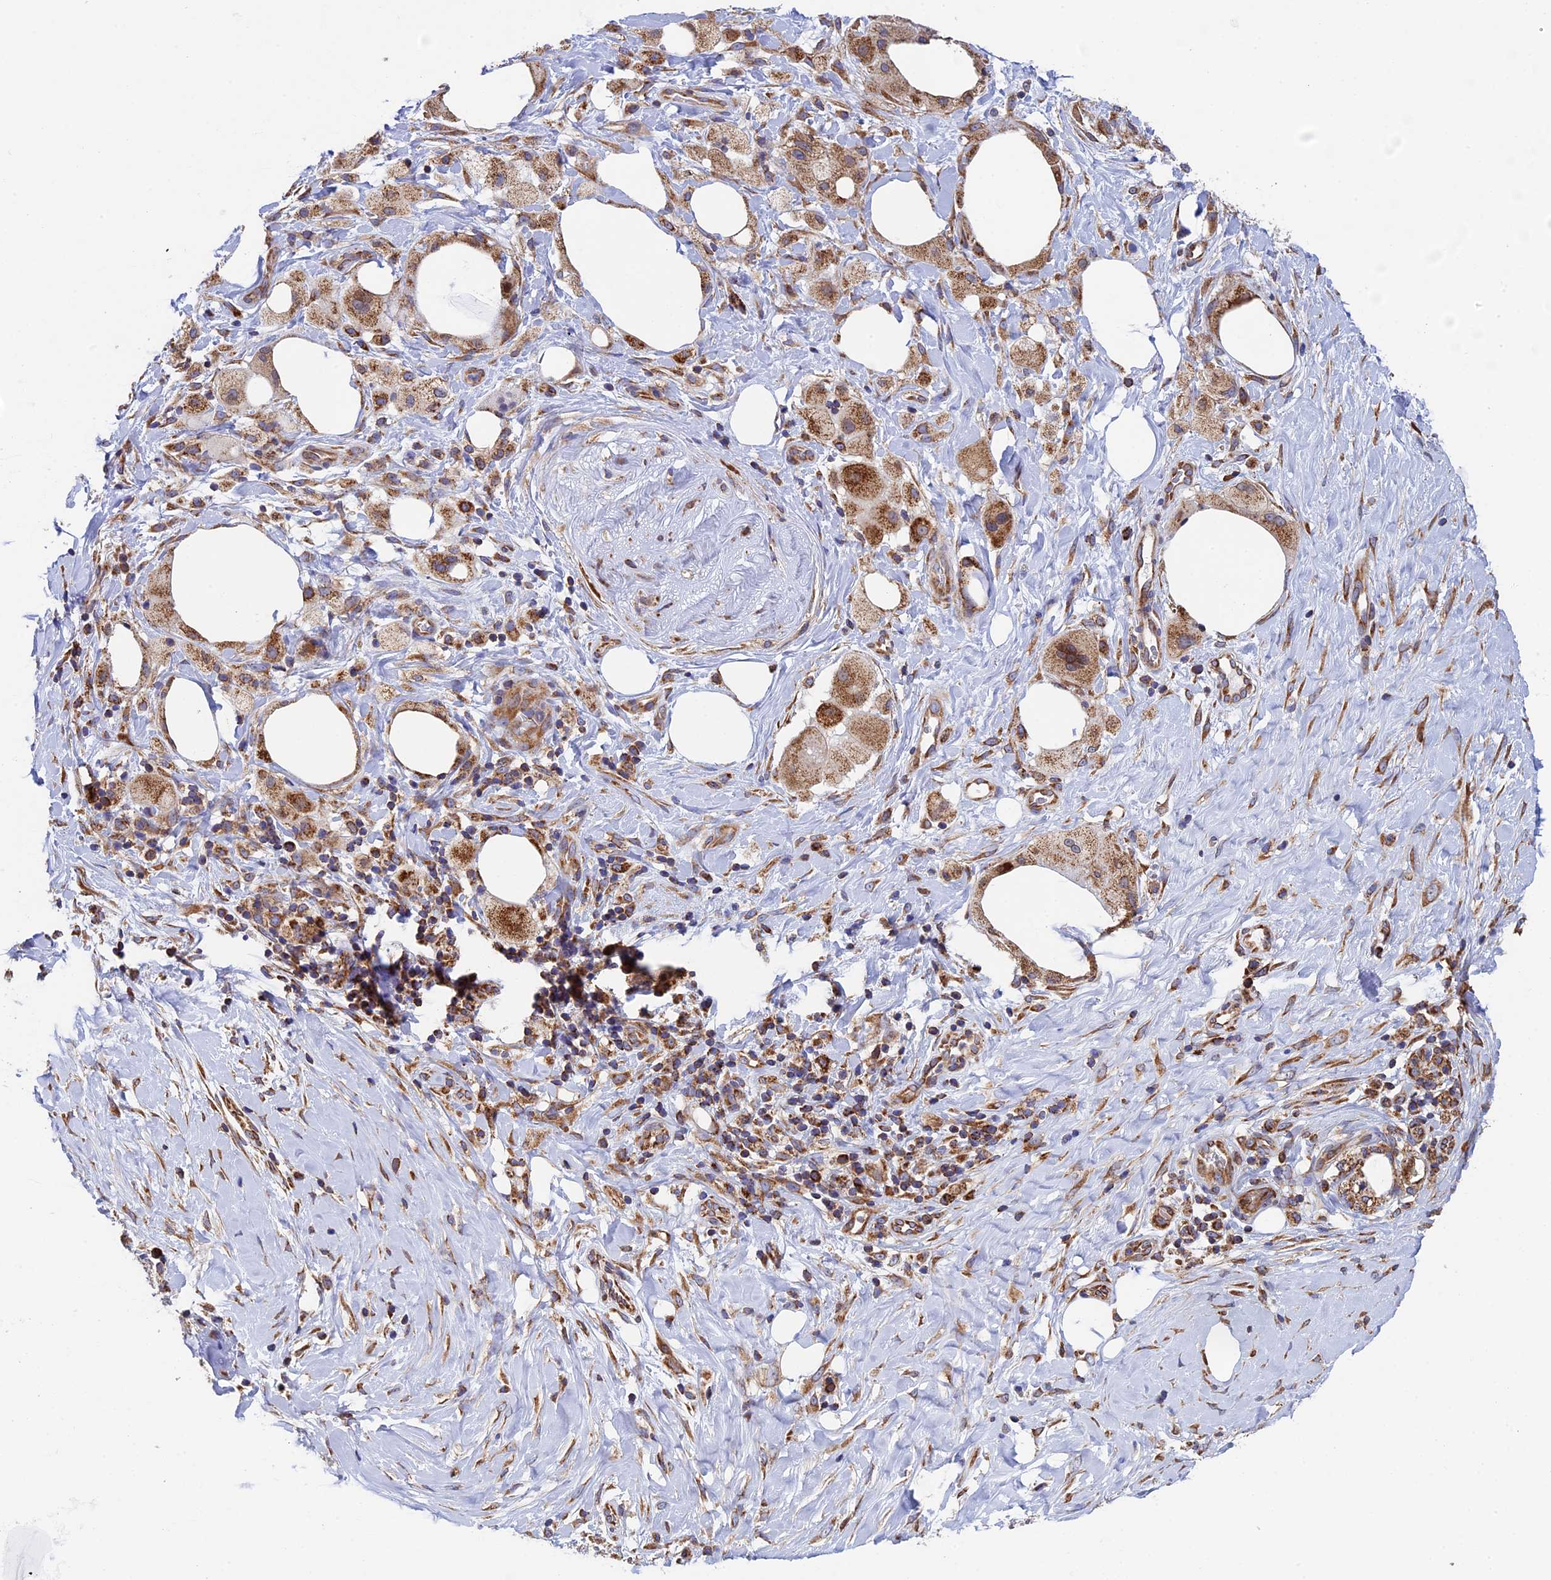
{"staining": {"intensity": "moderate", "quantity": ">75%", "location": "cytoplasmic/membranous"}, "tissue": "pancreatic cancer", "cell_type": "Tumor cells", "image_type": "cancer", "snomed": [{"axis": "morphology", "description": "Adenocarcinoma, NOS"}, {"axis": "topography", "description": "Pancreas"}], "caption": "A micrograph showing moderate cytoplasmic/membranous expression in approximately >75% of tumor cells in pancreatic cancer, as visualized by brown immunohistochemical staining.", "gene": "SLC9A5", "patient": {"sex": "male", "age": 58}}